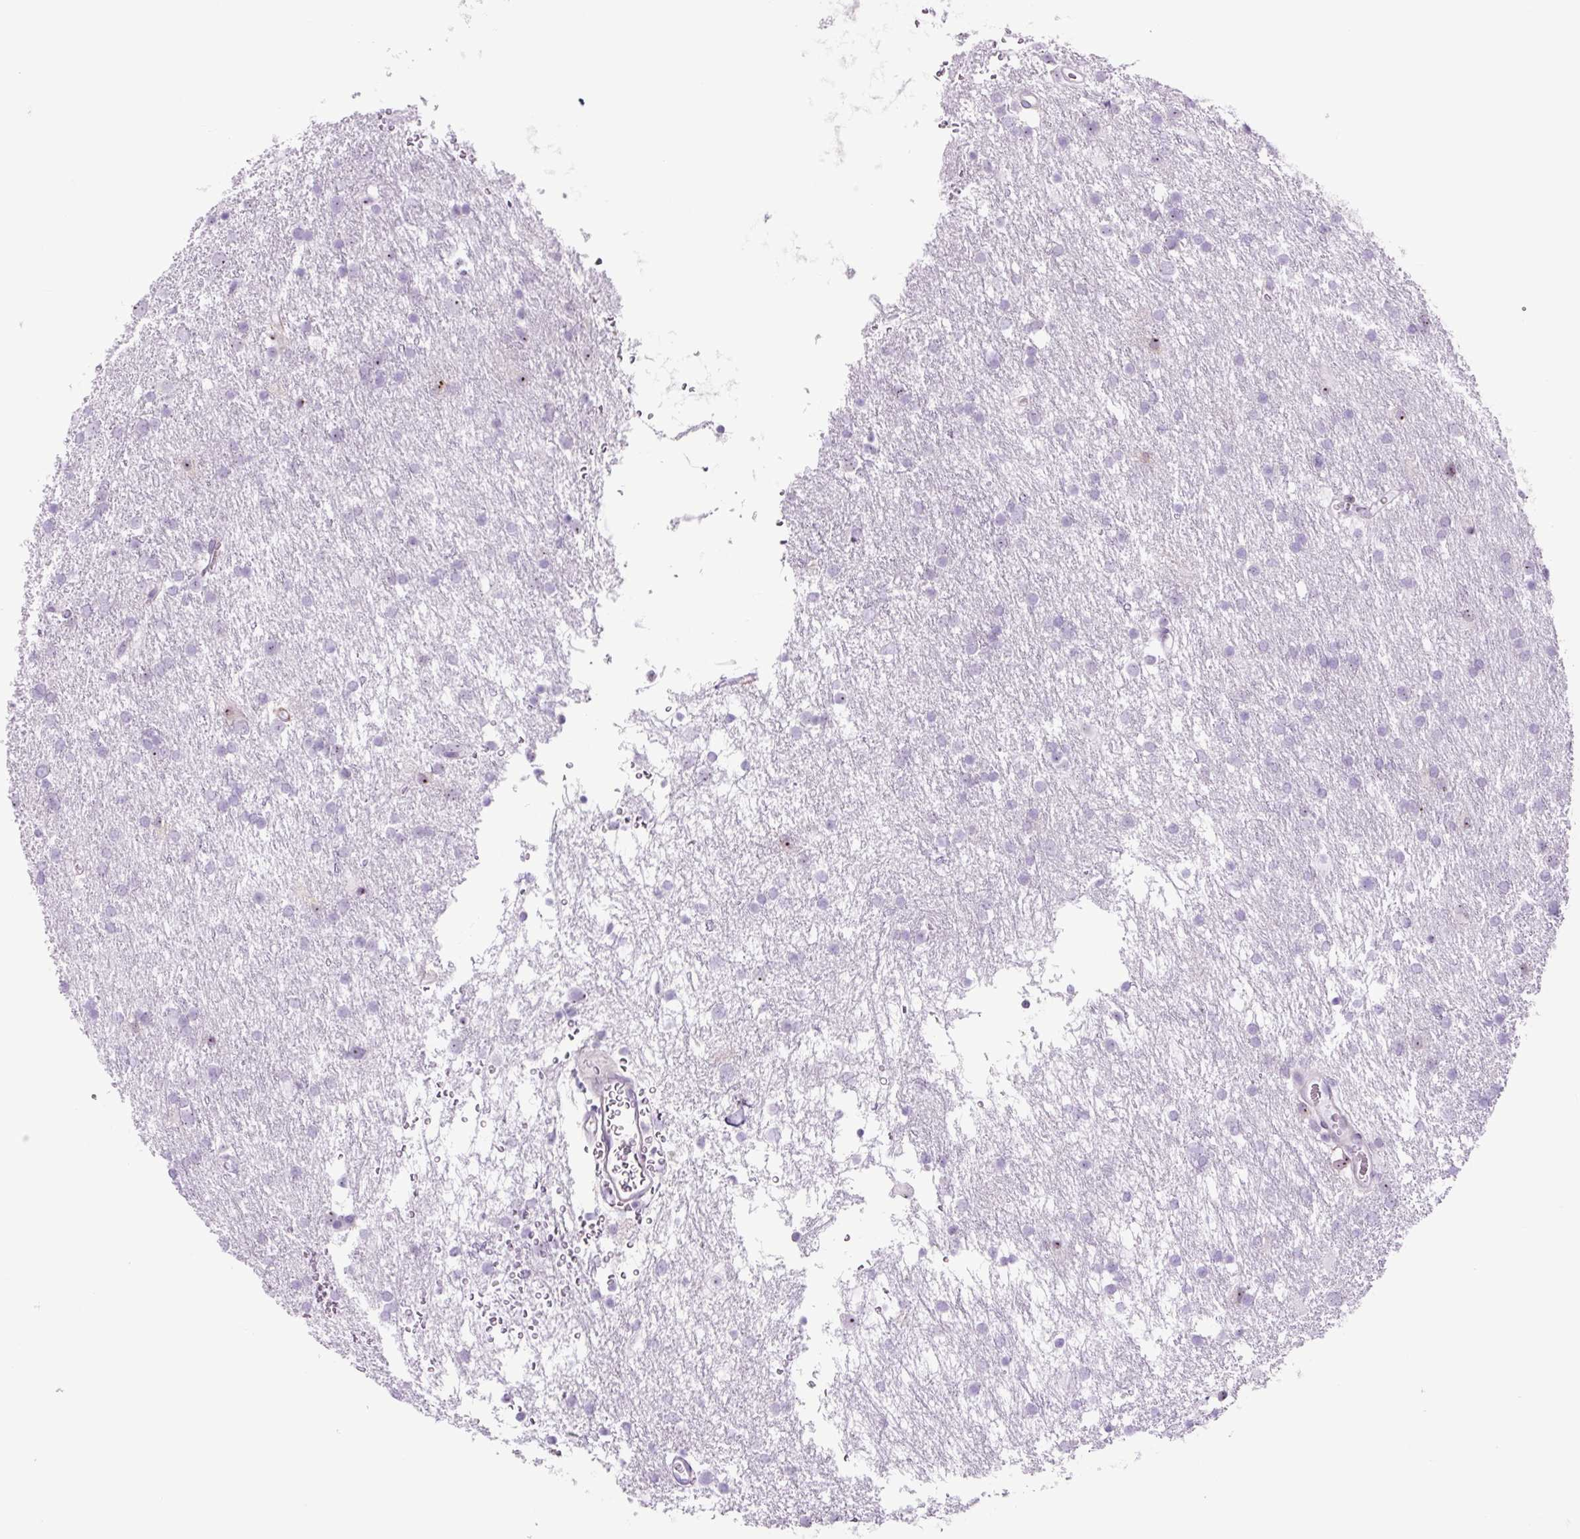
{"staining": {"intensity": "negative", "quantity": "none", "location": "none"}, "tissue": "glioma", "cell_type": "Tumor cells", "image_type": "cancer", "snomed": [{"axis": "morphology", "description": "Glioma, malignant, Low grade"}, {"axis": "topography", "description": "Brain"}], "caption": "Immunohistochemical staining of human glioma shows no significant positivity in tumor cells. (DAB (3,3'-diaminobenzidine) immunohistochemistry (IHC) with hematoxylin counter stain).", "gene": "RRS1", "patient": {"sex": "female", "age": 32}}